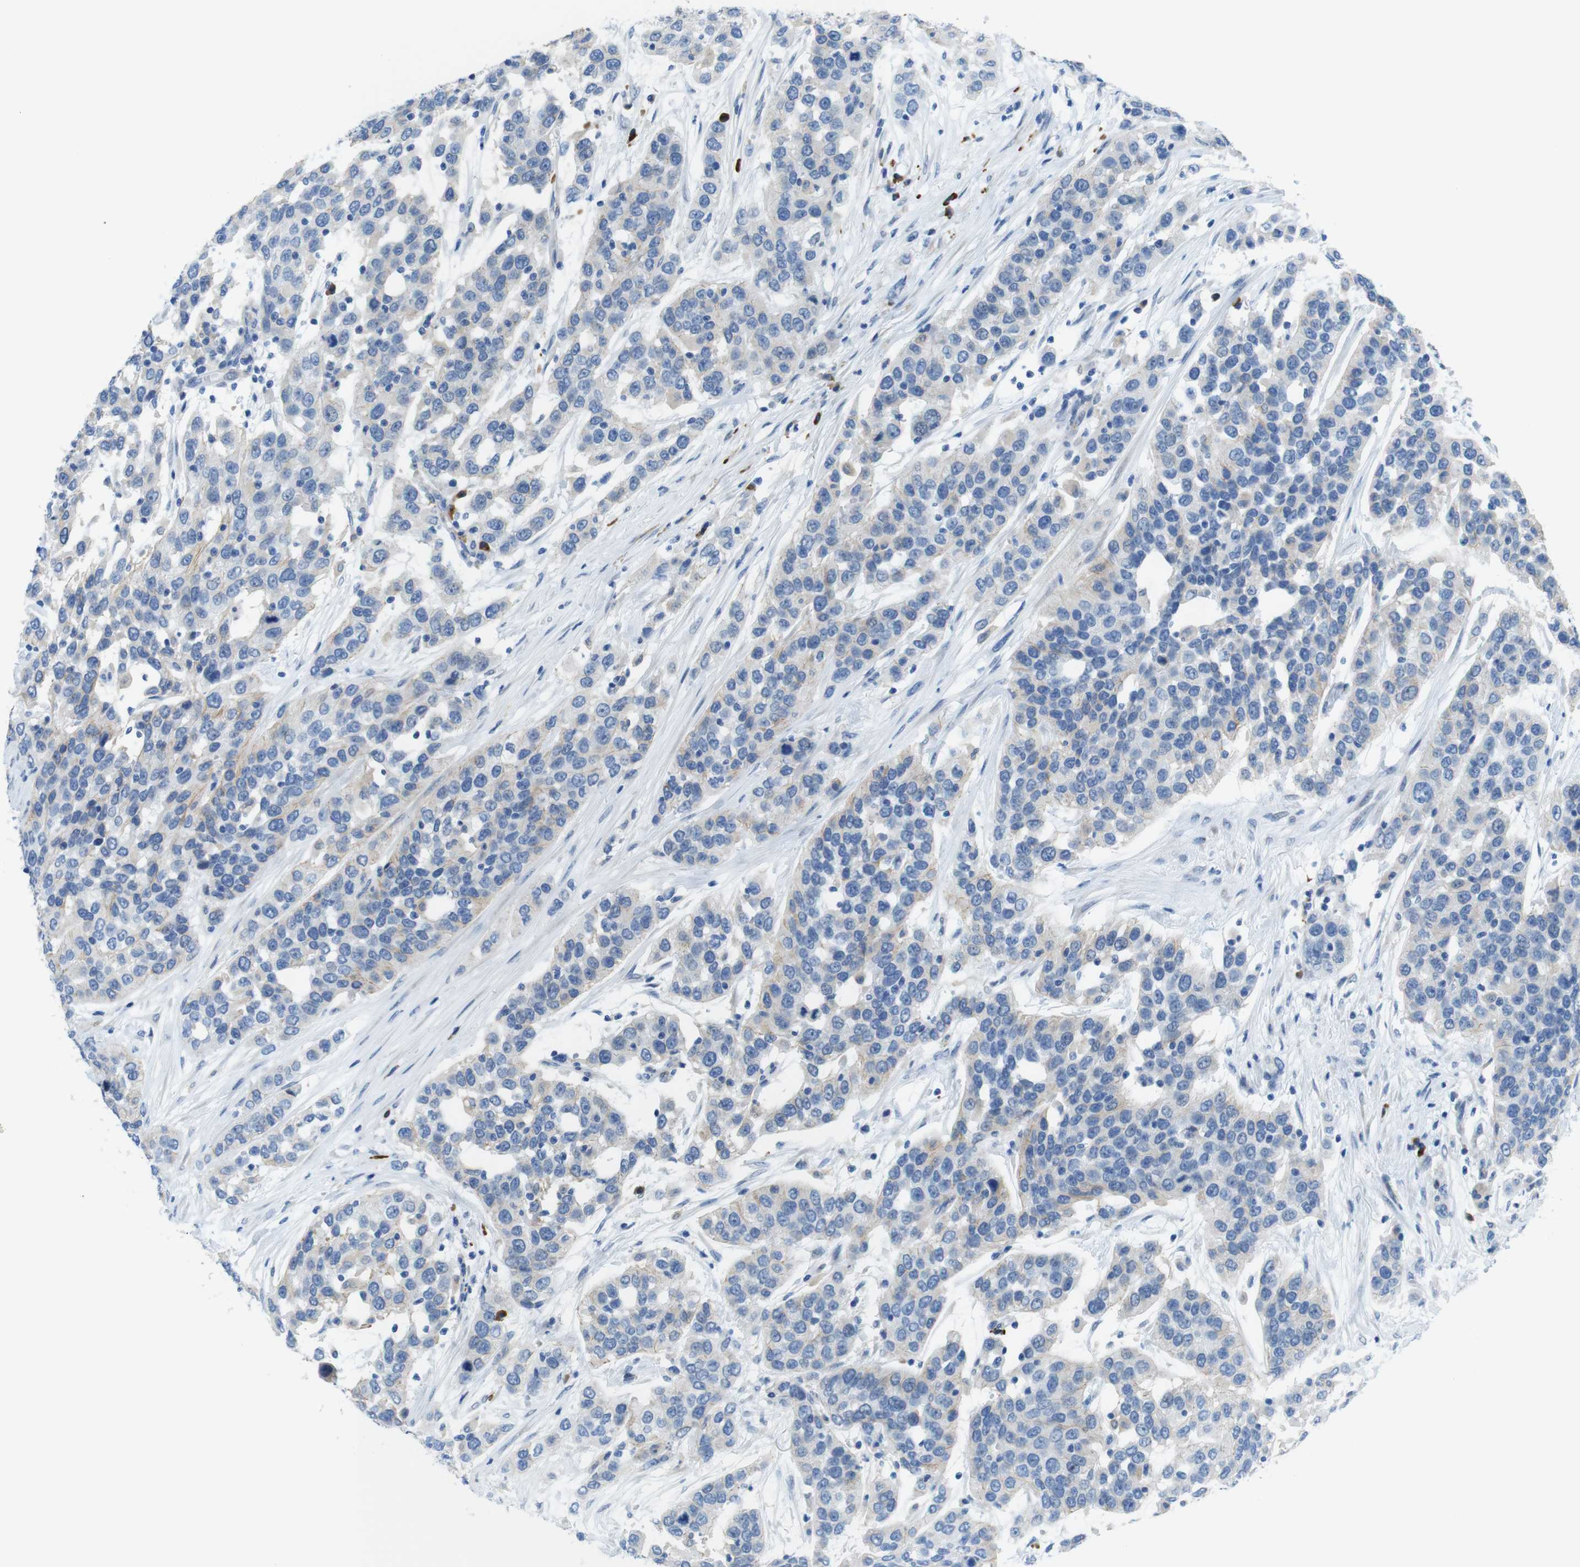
{"staining": {"intensity": "negative", "quantity": "none", "location": "none"}, "tissue": "urothelial cancer", "cell_type": "Tumor cells", "image_type": "cancer", "snomed": [{"axis": "morphology", "description": "Urothelial carcinoma, High grade"}, {"axis": "topography", "description": "Urinary bladder"}], "caption": "DAB (3,3'-diaminobenzidine) immunohistochemical staining of human urothelial carcinoma (high-grade) shows no significant staining in tumor cells. (IHC, brightfield microscopy, high magnification).", "gene": "CLMN", "patient": {"sex": "female", "age": 80}}